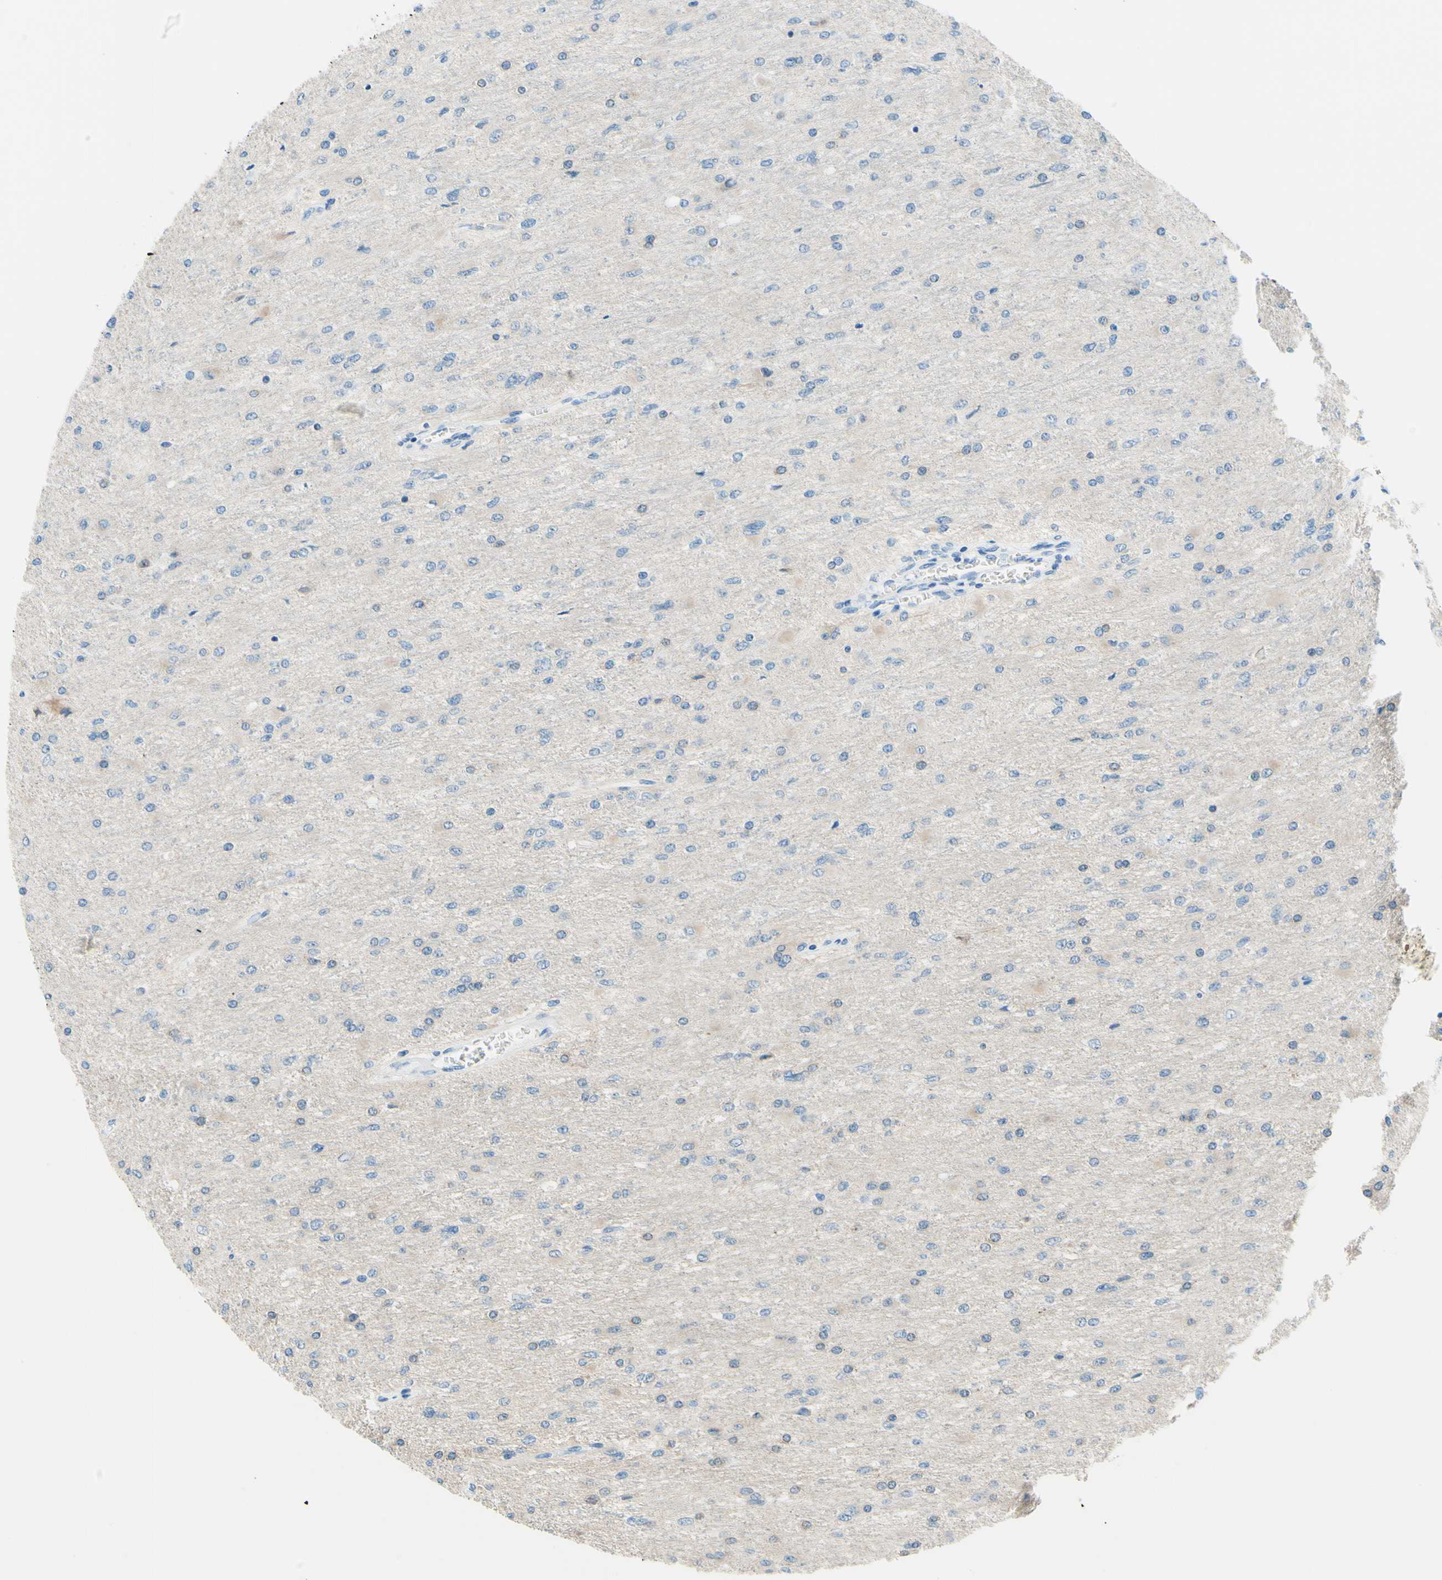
{"staining": {"intensity": "weak", "quantity": "<25%", "location": "cytoplasmic/membranous"}, "tissue": "glioma", "cell_type": "Tumor cells", "image_type": "cancer", "snomed": [{"axis": "morphology", "description": "Glioma, malignant, High grade"}, {"axis": "topography", "description": "Cerebral cortex"}], "caption": "This histopathology image is of malignant high-grade glioma stained with immunohistochemistry to label a protein in brown with the nuclei are counter-stained blue. There is no positivity in tumor cells.", "gene": "PASD1", "patient": {"sex": "female", "age": 36}}